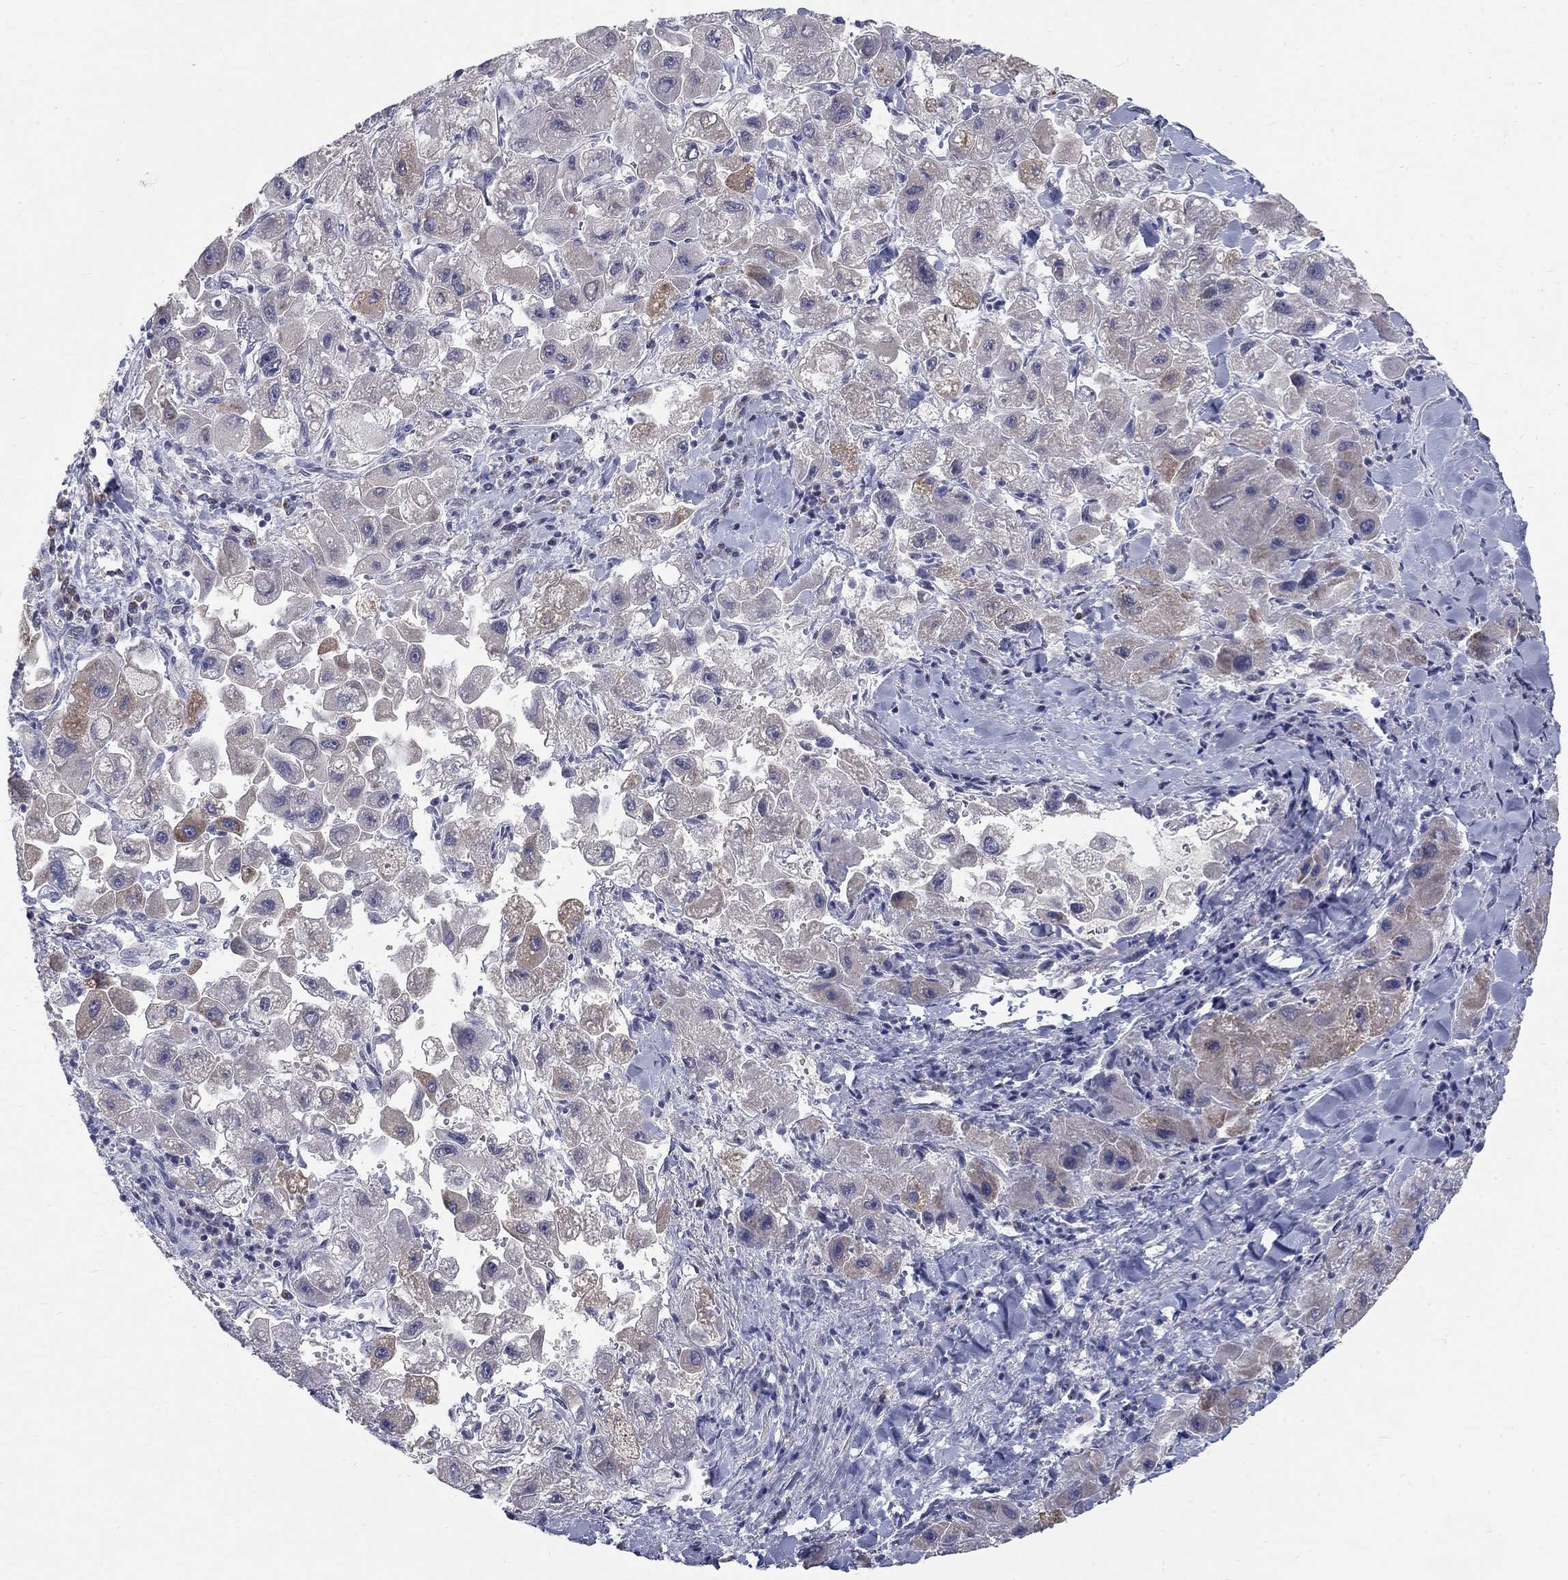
{"staining": {"intensity": "negative", "quantity": "none", "location": "none"}, "tissue": "liver cancer", "cell_type": "Tumor cells", "image_type": "cancer", "snomed": [{"axis": "morphology", "description": "Carcinoma, Hepatocellular, NOS"}, {"axis": "topography", "description": "Liver"}], "caption": "This is a image of immunohistochemistry staining of liver cancer (hepatocellular carcinoma), which shows no staining in tumor cells.", "gene": "PANK3", "patient": {"sex": "male", "age": 24}}